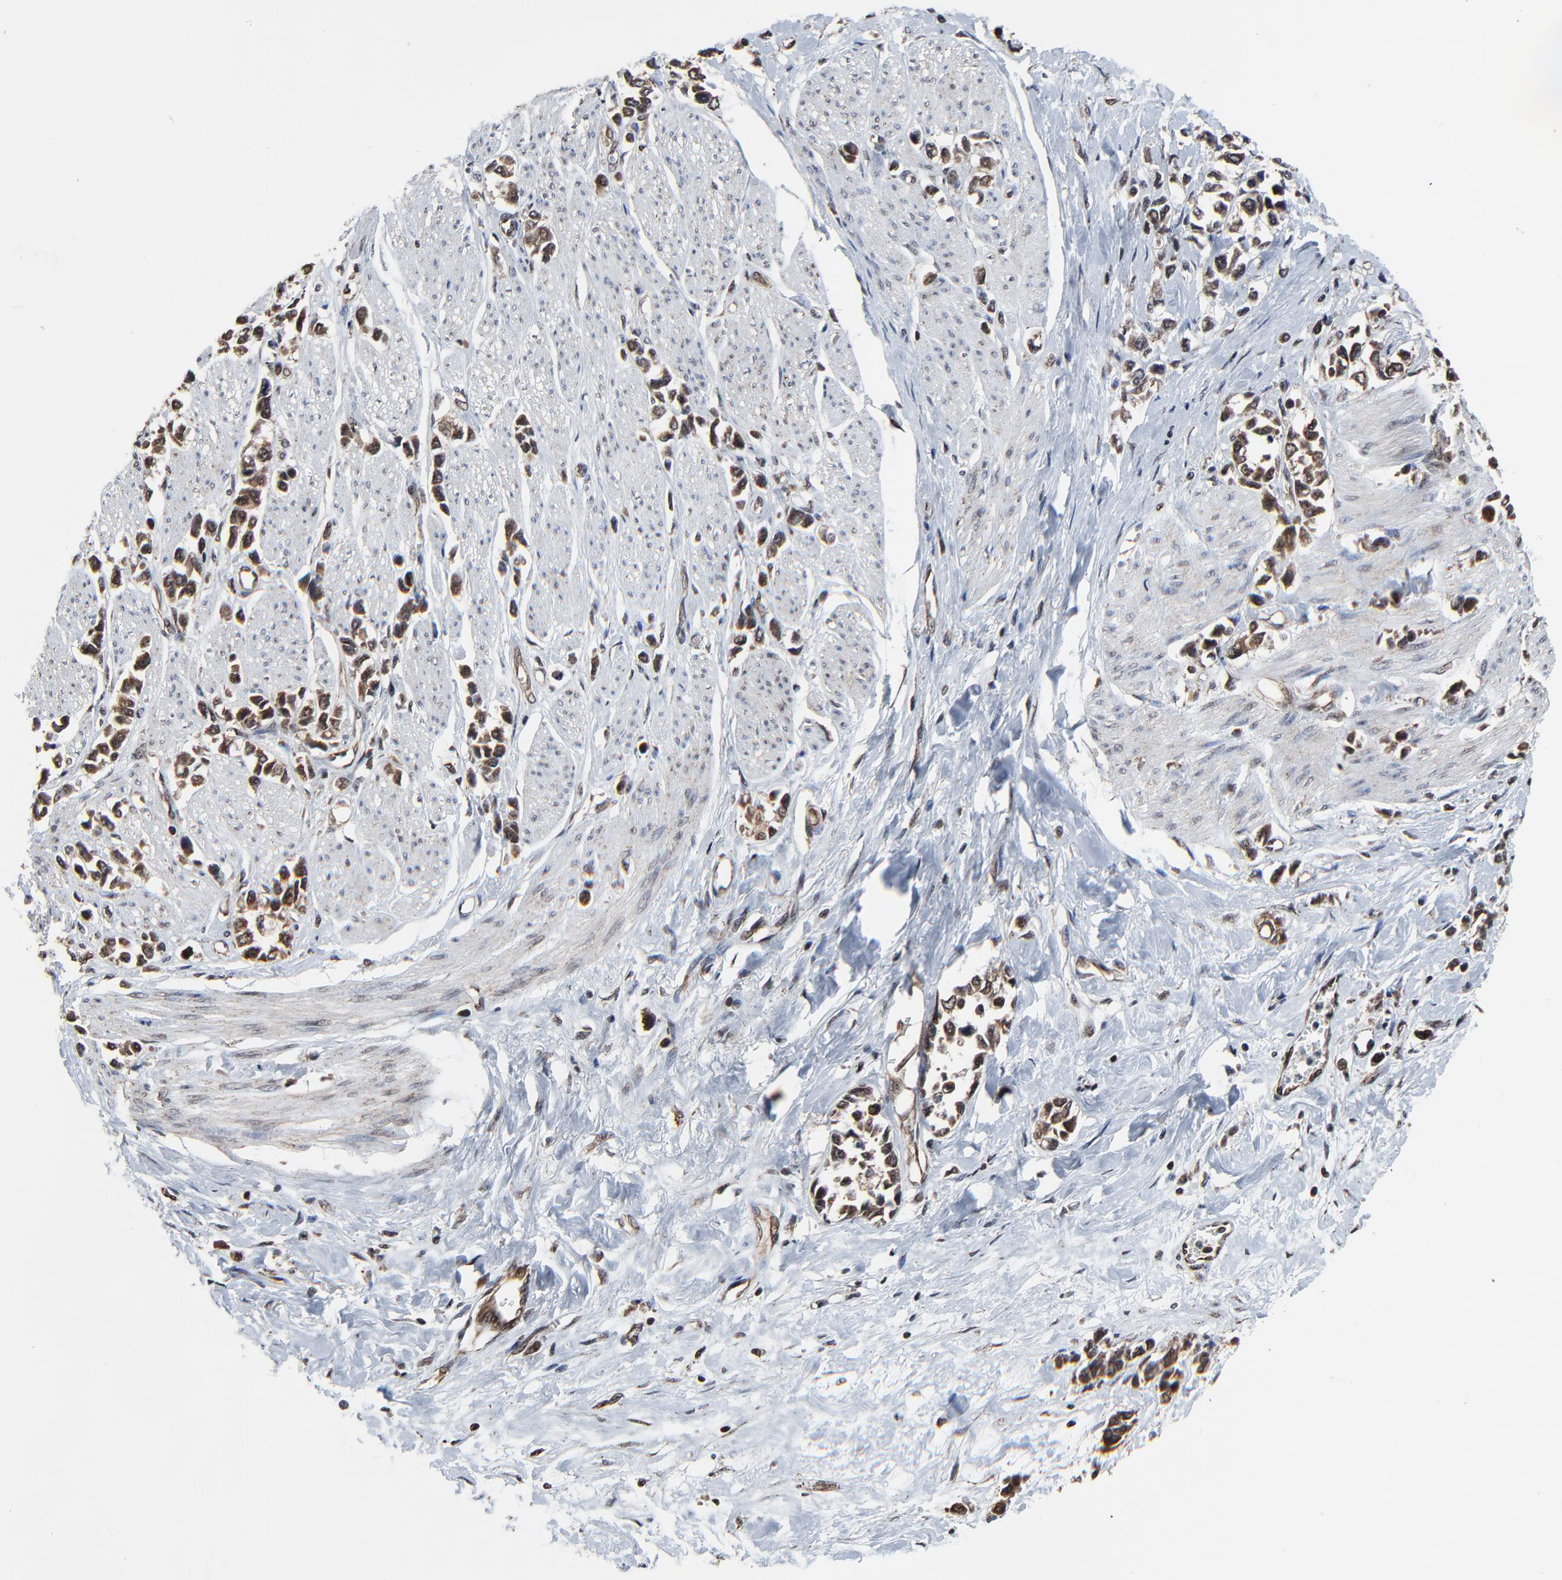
{"staining": {"intensity": "moderate", "quantity": ">75%", "location": "cytoplasmic/membranous,nuclear"}, "tissue": "stomach cancer", "cell_type": "Tumor cells", "image_type": "cancer", "snomed": [{"axis": "morphology", "description": "Adenocarcinoma, NOS"}, {"axis": "topography", "description": "Stomach, upper"}], "caption": "IHC image of neoplastic tissue: human stomach adenocarcinoma stained using immunohistochemistry displays medium levels of moderate protein expression localized specifically in the cytoplasmic/membranous and nuclear of tumor cells, appearing as a cytoplasmic/membranous and nuclear brown color.", "gene": "RHOJ", "patient": {"sex": "male", "age": 76}}